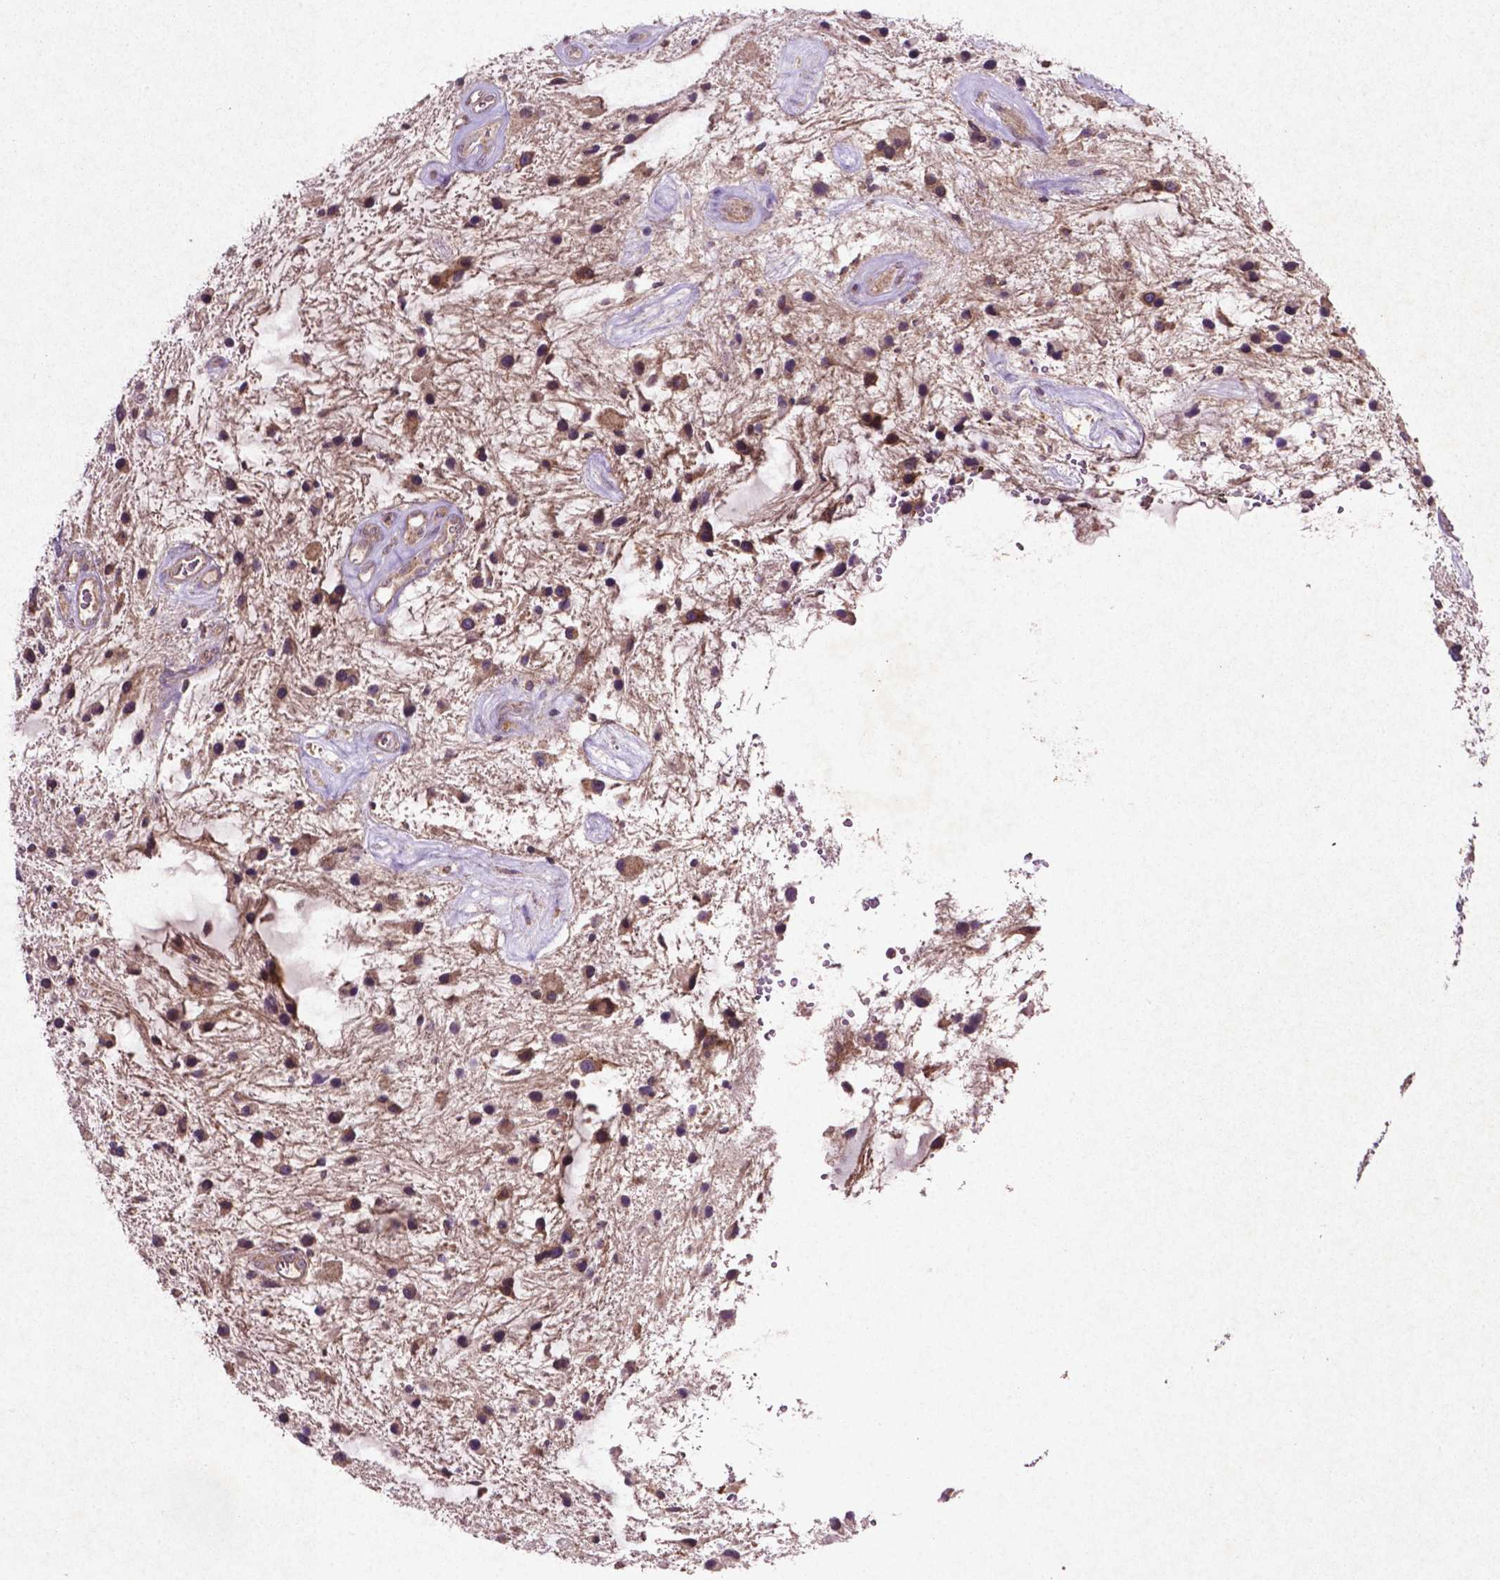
{"staining": {"intensity": "weak", "quantity": "25%-75%", "location": "cytoplasmic/membranous"}, "tissue": "glioma", "cell_type": "Tumor cells", "image_type": "cancer", "snomed": [{"axis": "morphology", "description": "Glioma, malignant, Low grade"}, {"axis": "topography", "description": "Cerebellum"}], "caption": "A photomicrograph of human low-grade glioma (malignant) stained for a protein exhibits weak cytoplasmic/membranous brown staining in tumor cells.", "gene": "MTOR", "patient": {"sex": "female", "age": 14}}